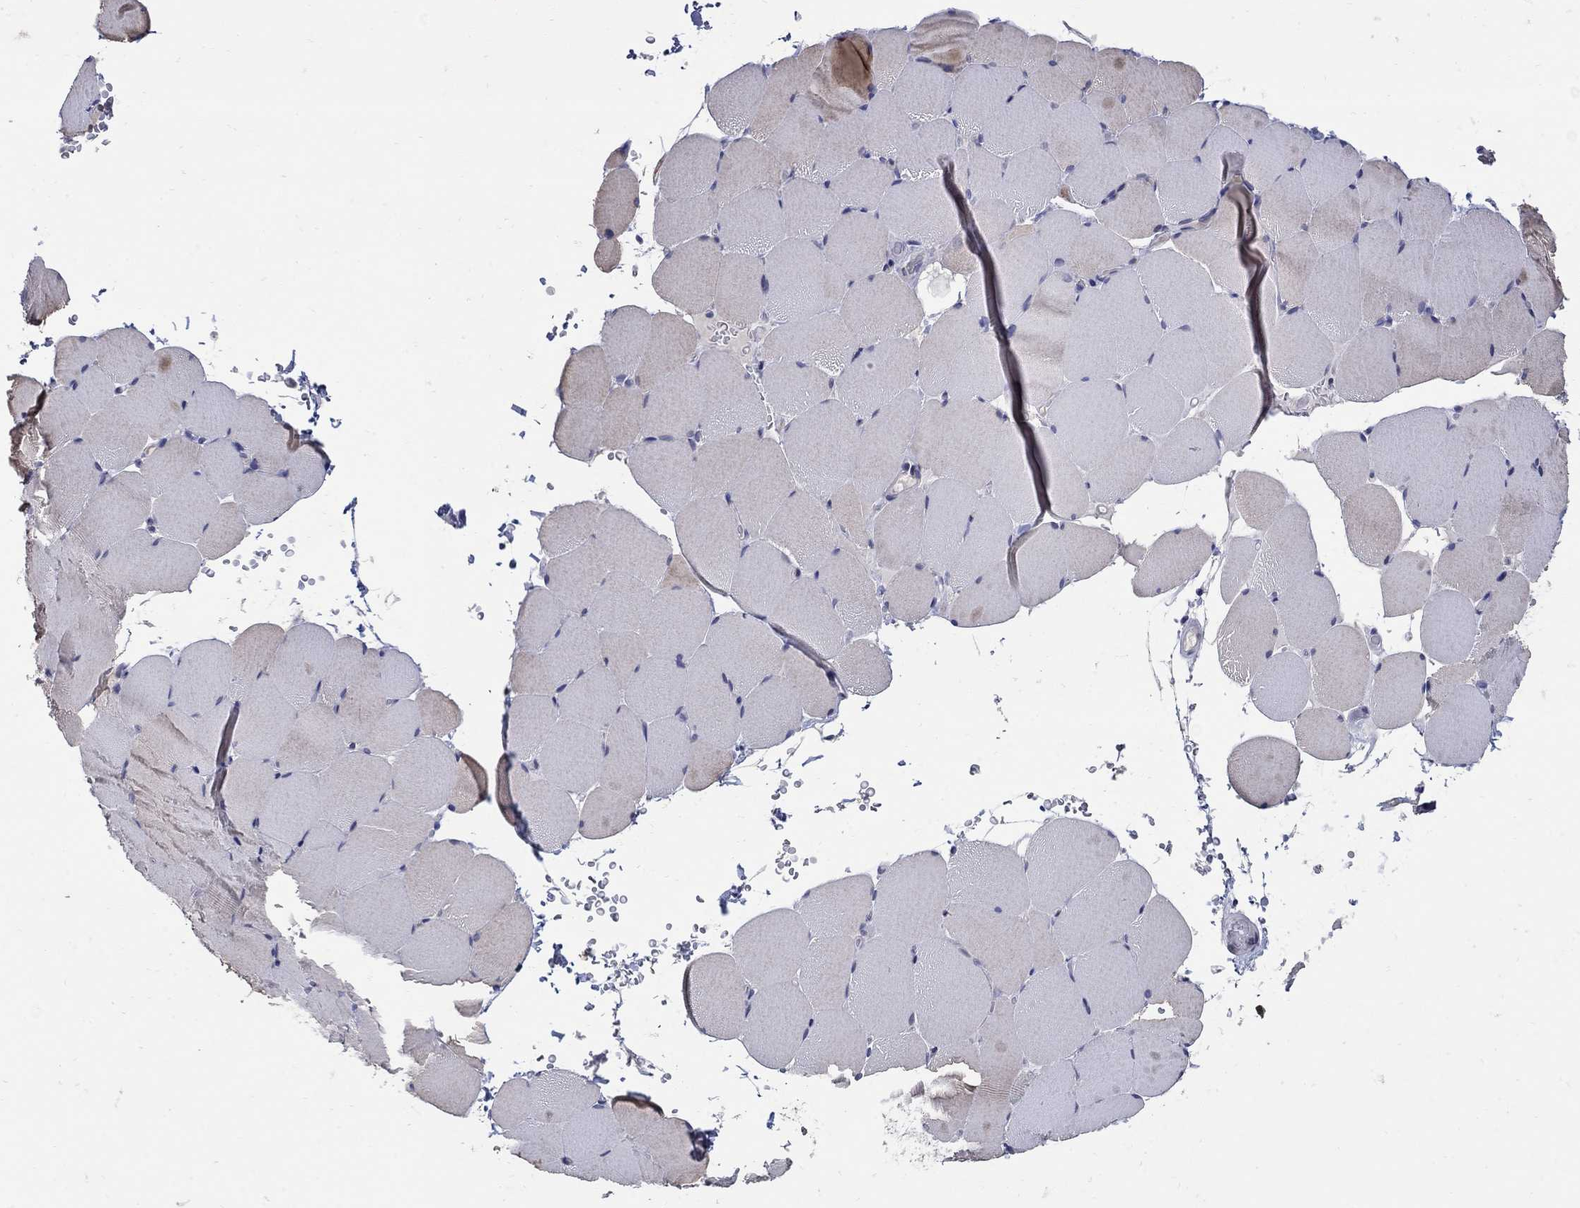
{"staining": {"intensity": "negative", "quantity": "none", "location": "none"}, "tissue": "skeletal muscle", "cell_type": "Myocytes", "image_type": "normal", "snomed": [{"axis": "morphology", "description": "Normal tissue, NOS"}, {"axis": "topography", "description": "Skeletal muscle"}], "caption": "A high-resolution image shows immunohistochemistry (IHC) staining of benign skeletal muscle, which displays no significant positivity in myocytes.", "gene": "CETN1", "patient": {"sex": "female", "age": 37}}